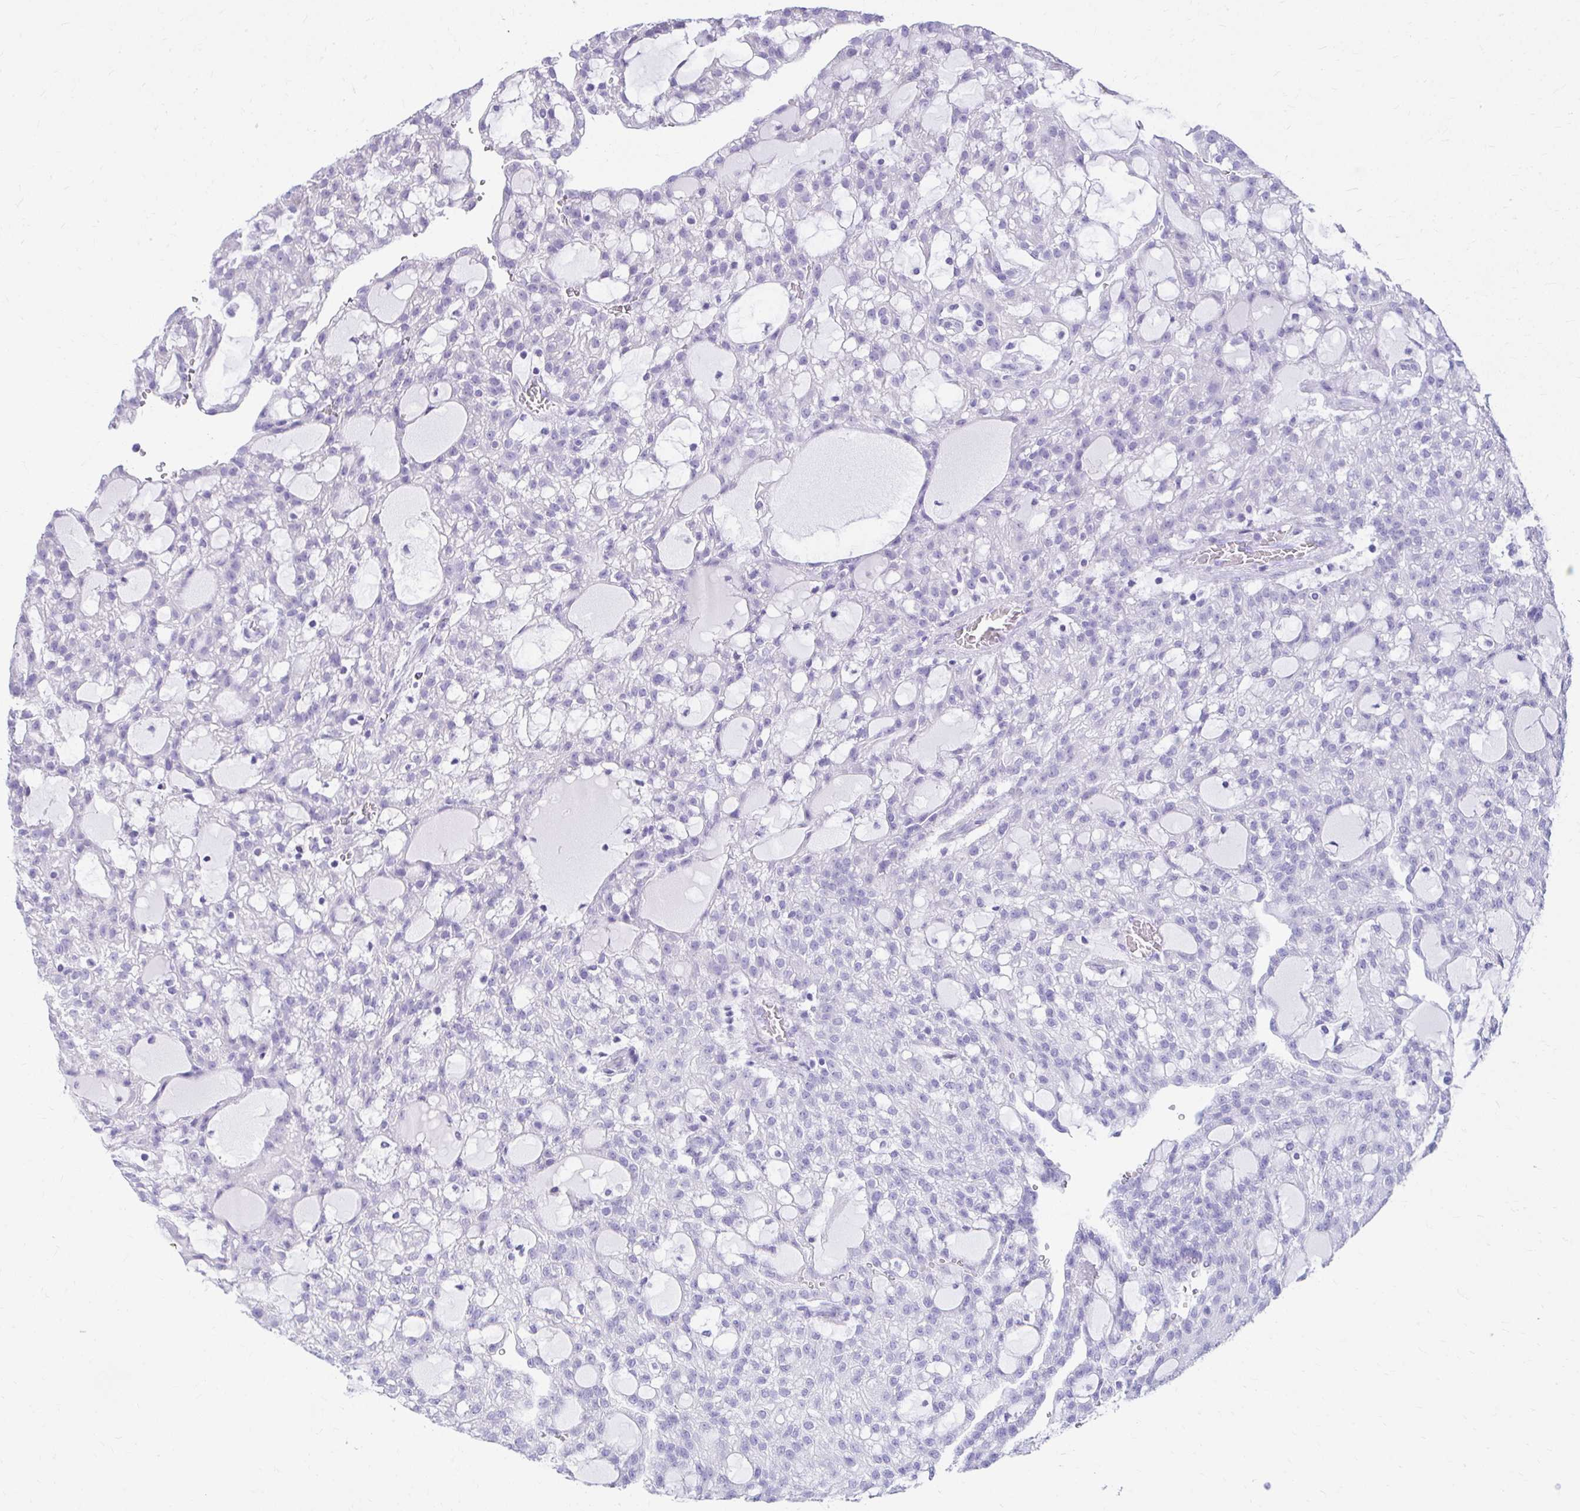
{"staining": {"intensity": "negative", "quantity": "none", "location": "none"}, "tissue": "renal cancer", "cell_type": "Tumor cells", "image_type": "cancer", "snomed": [{"axis": "morphology", "description": "Adenocarcinoma, NOS"}, {"axis": "topography", "description": "Kidney"}], "caption": "Immunohistochemical staining of adenocarcinoma (renal) shows no significant staining in tumor cells. Nuclei are stained in blue.", "gene": "ATP4B", "patient": {"sex": "male", "age": 63}}